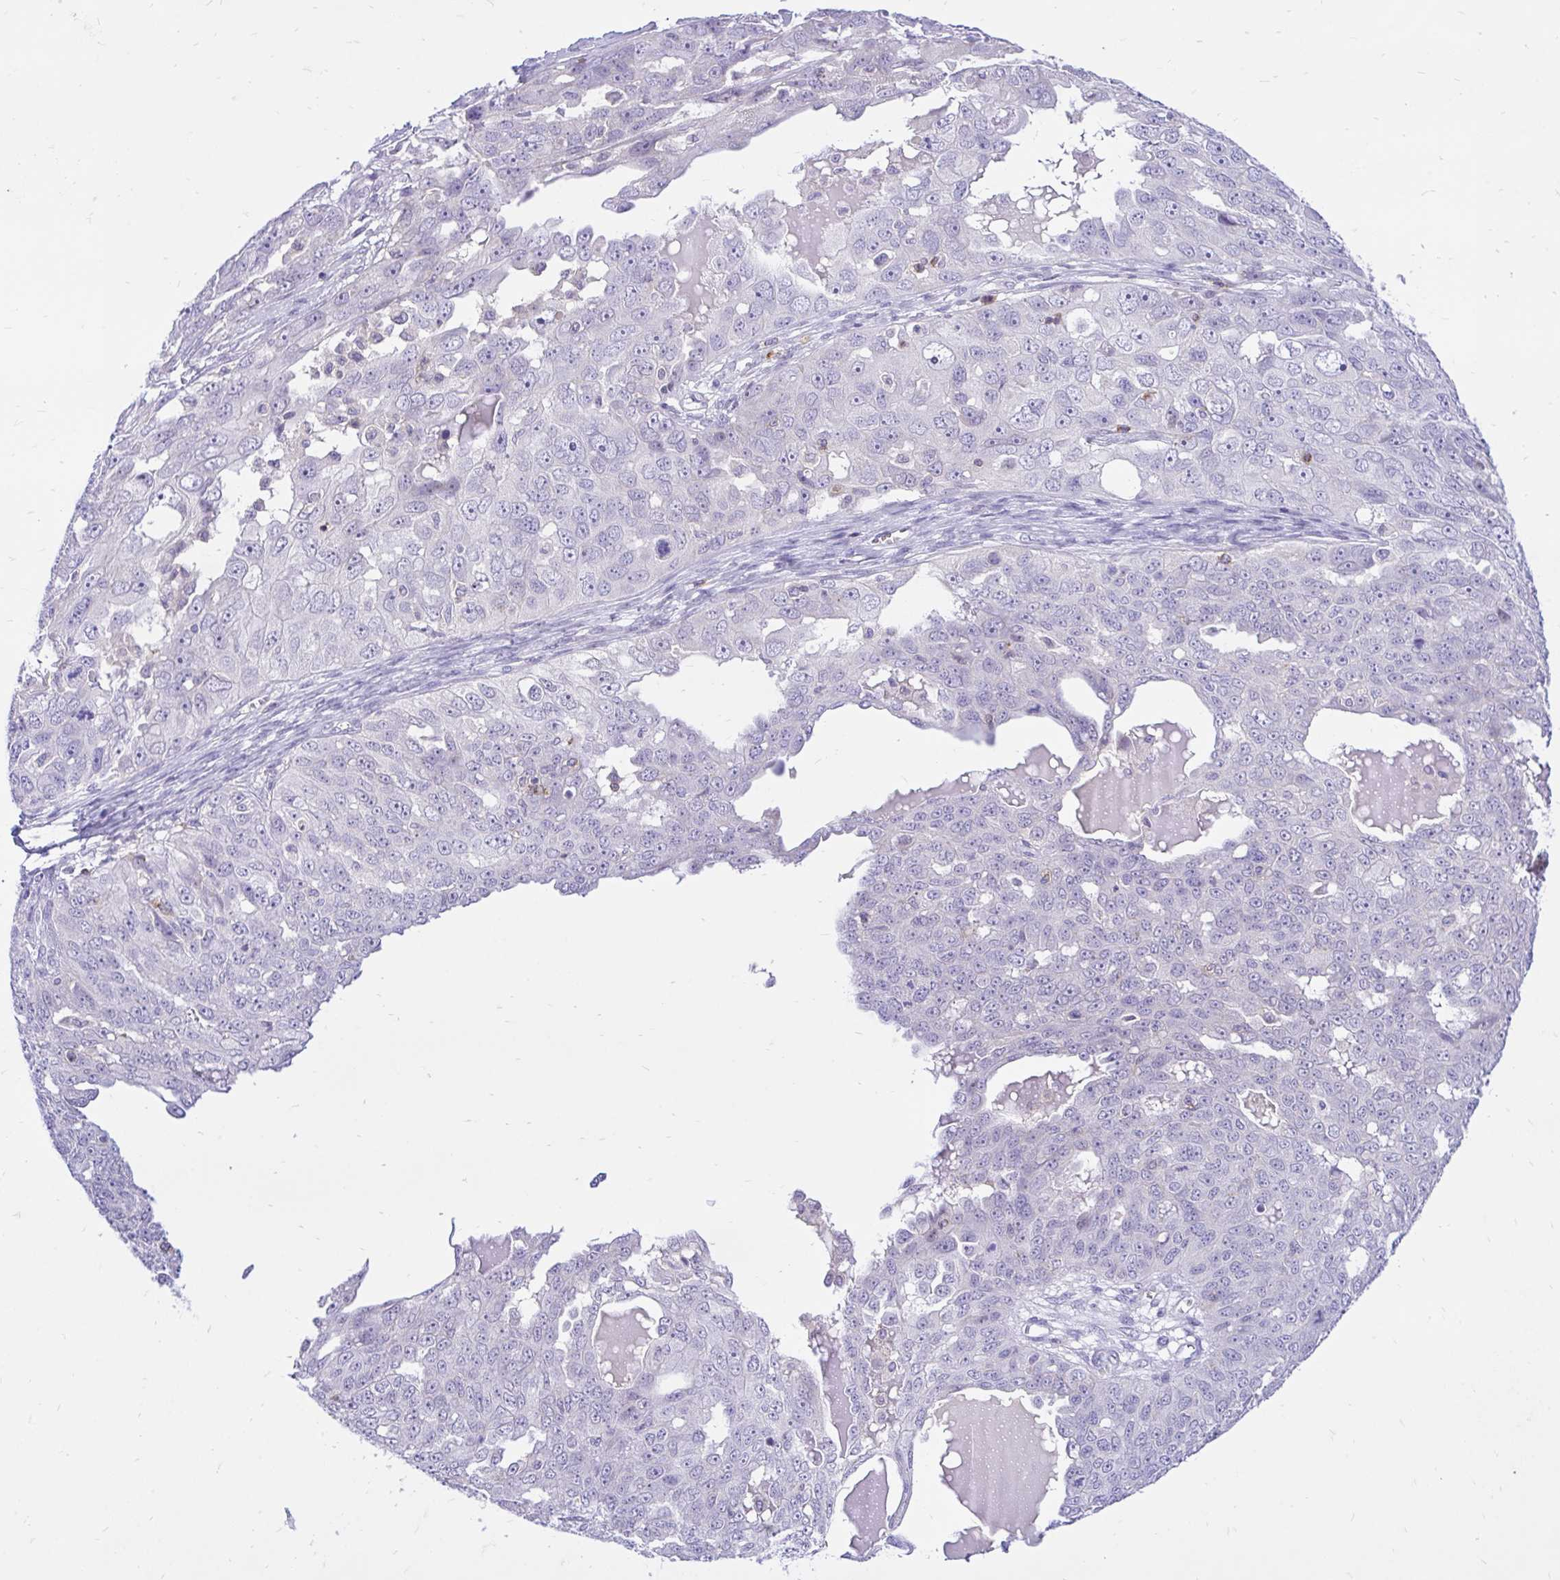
{"staining": {"intensity": "negative", "quantity": "none", "location": "none"}, "tissue": "ovarian cancer", "cell_type": "Tumor cells", "image_type": "cancer", "snomed": [{"axis": "morphology", "description": "Carcinoma, endometroid"}, {"axis": "topography", "description": "Ovary"}], "caption": "Immunohistochemistry photomicrograph of neoplastic tissue: ovarian cancer (endometroid carcinoma) stained with DAB (3,3'-diaminobenzidine) exhibits no significant protein staining in tumor cells.", "gene": "CXCL8", "patient": {"sex": "female", "age": 70}}